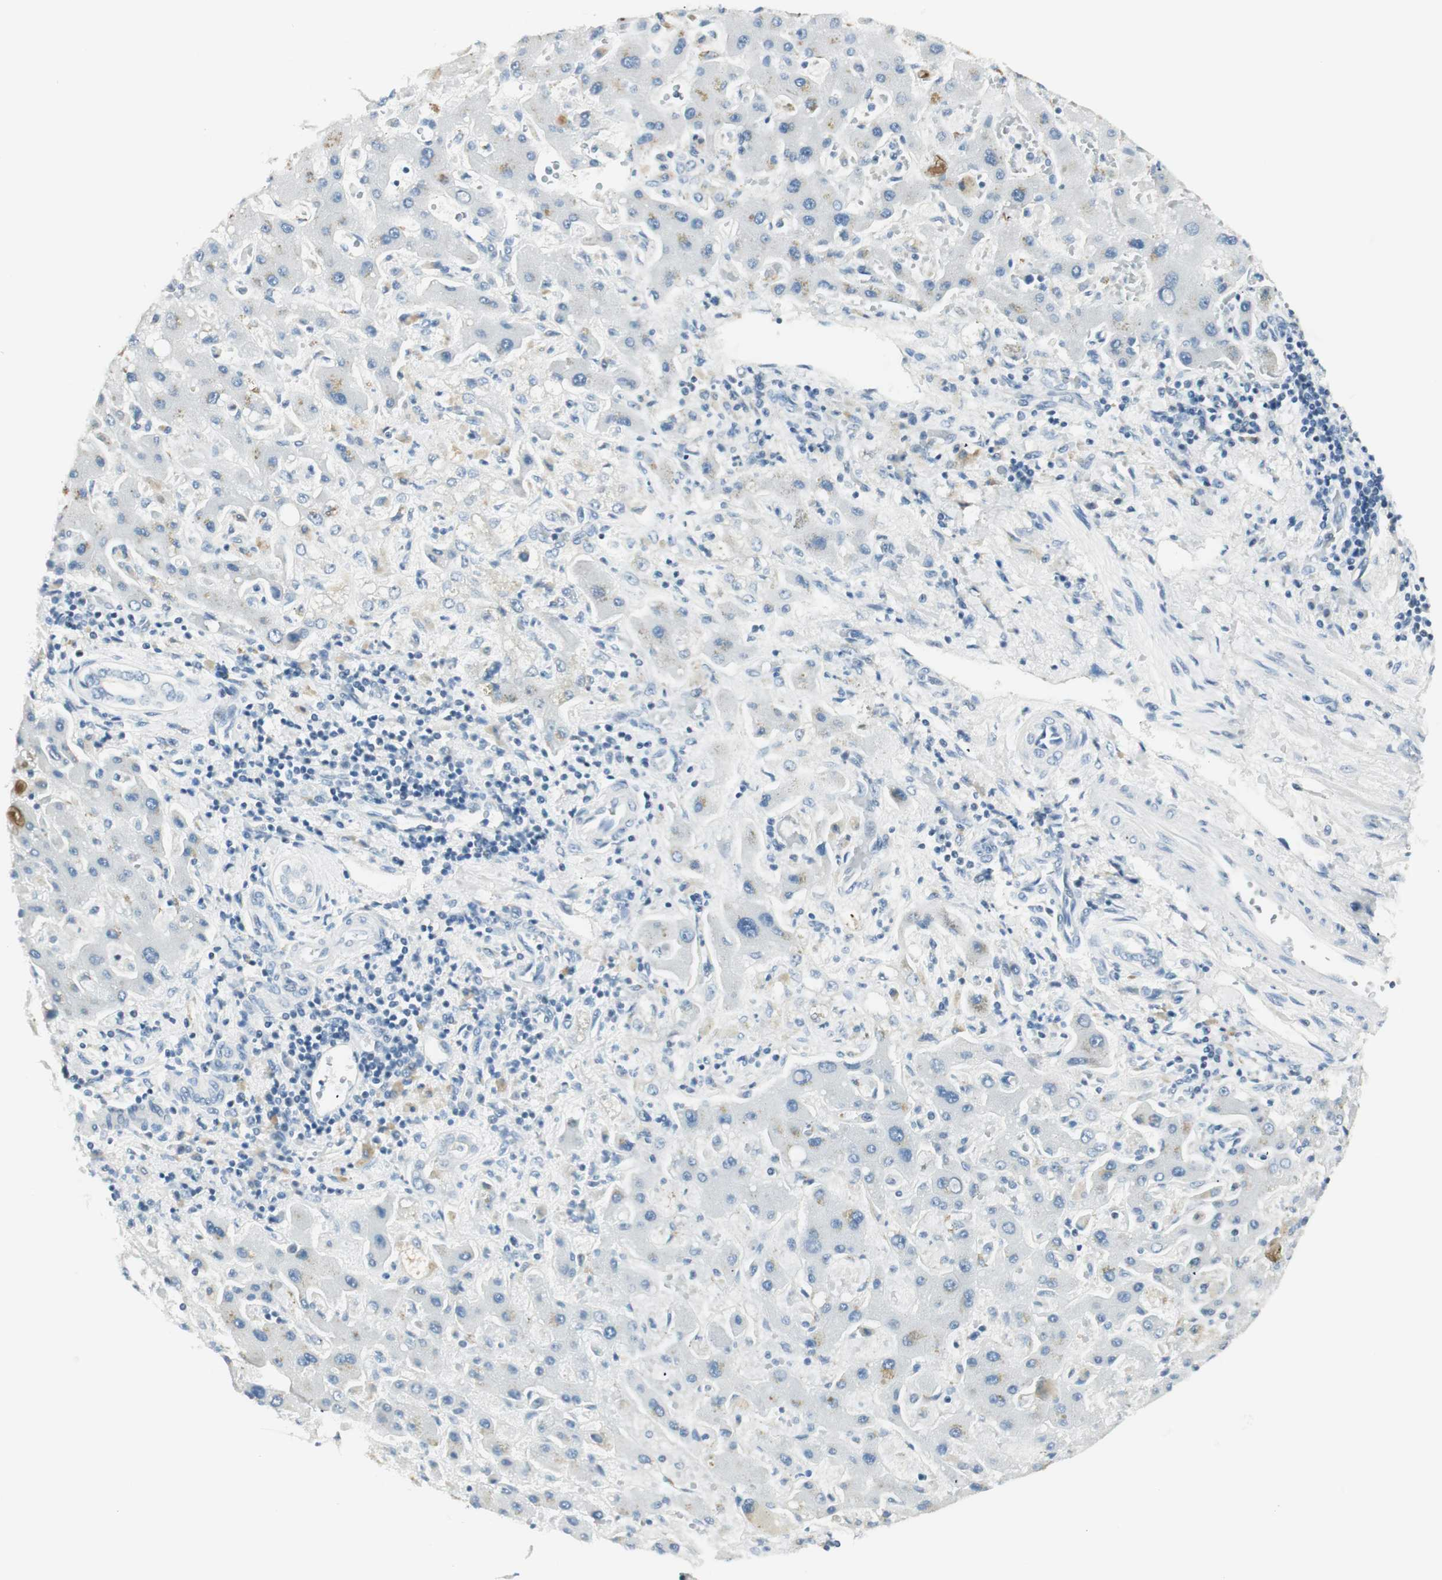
{"staining": {"intensity": "negative", "quantity": "none", "location": "none"}, "tissue": "liver cancer", "cell_type": "Tumor cells", "image_type": "cancer", "snomed": [{"axis": "morphology", "description": "Cholangiocarcinoma"}, {"axis": "topography", "description": "Liver"}], "caption": "High power microscopy micrograph of an immunohistochemistry (IHC) micrograph of cholangiocarcinoma (liver), revealing no significant positivity in tumor cells.", "gene": "HOXB13", "patient": {"sex": "male", "age": 50}}